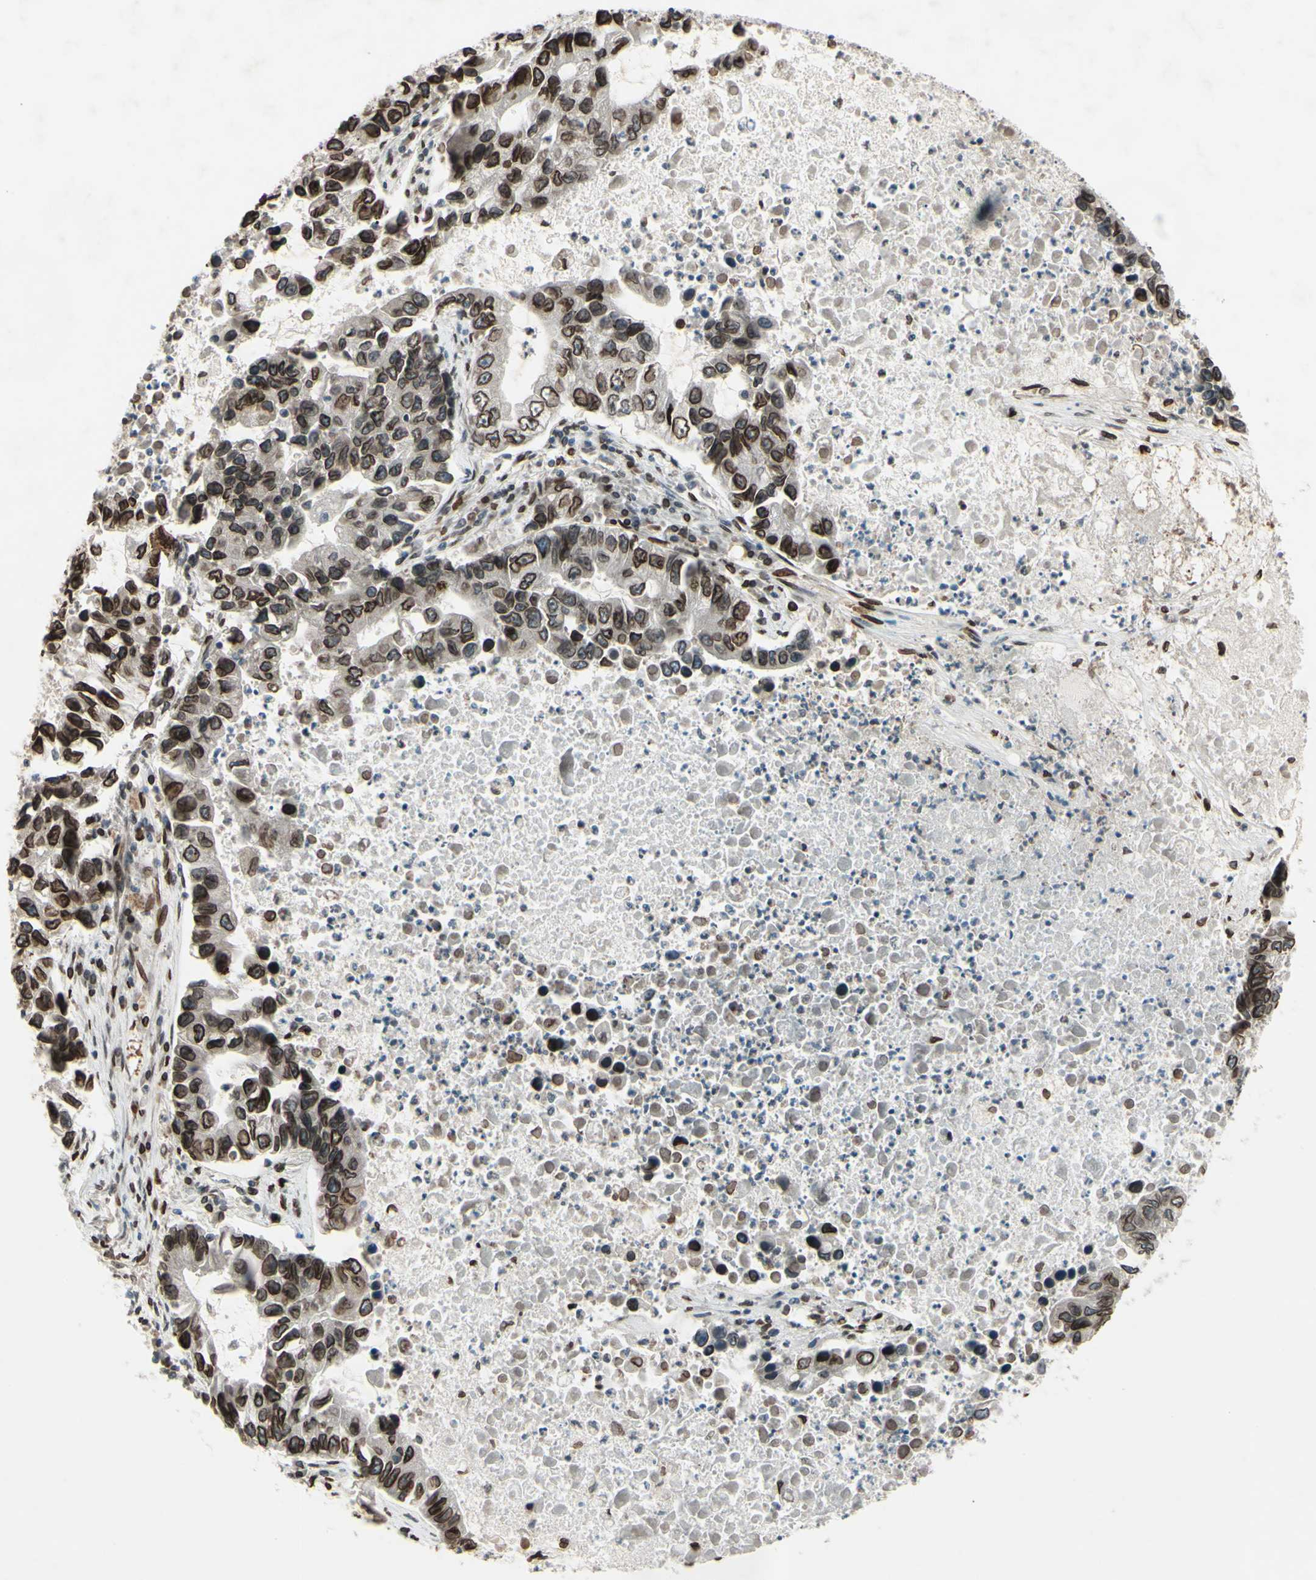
{"staining": {"intensity": "strong", "quantity": ">75%", "location": "cytoplasmic/membranous,nuclear"}, "tissue": "lung cancer", "cell_type": "Tumor cells", "image_type": "cancer", "snomed": [{"axis": "morphology", "description": "Adenocarcinoma, NOS"}, {"axis": "topography", "description": "Lung"}], "caption": "Protein staining of lung cancer tissue exhibits strong cytoplasmic/membranous and nuclear staining in about >75% of tumor cells. (Brightfield microscopy of DAB IHC at high magnification).", "gene": "MLF2", "patient": {"sex": "female", "age": 51}}